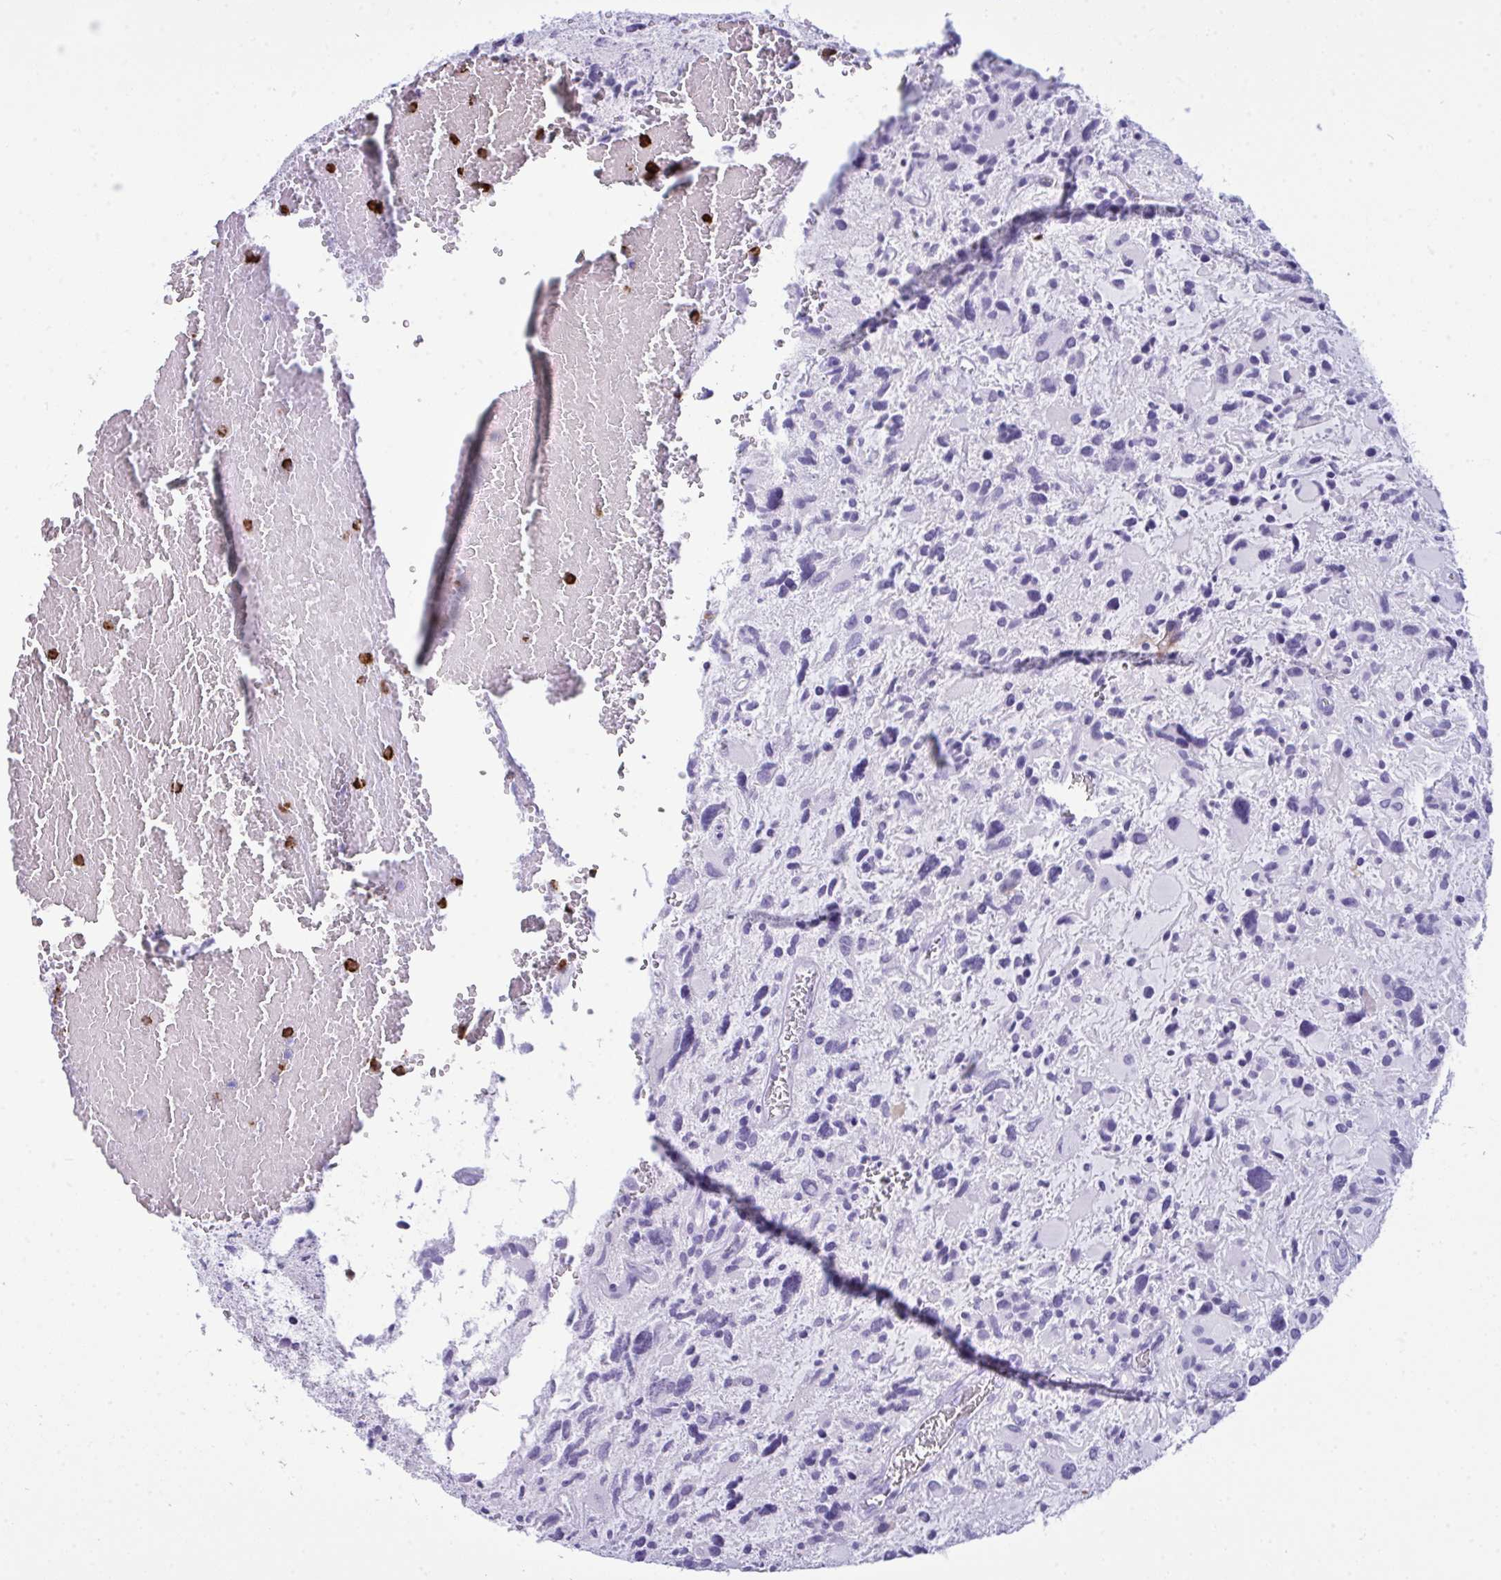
{"staining": {"intensity": "negative", "quantity": "none", "location": "none"}, "tissue": "glioma", "cell_type": "Tumor cells", "image_type": "cancer", "snomed": [{"axis": "morphology", "description": "Glioma, malignant, High grade"}, {"axis": "topography", "description": "Brain"}], "caption": "An image of human glioma is negative for staining in tumor cells.", "gene": "ARHGAP42", "patient": {"sex": "female", "age": 11}}